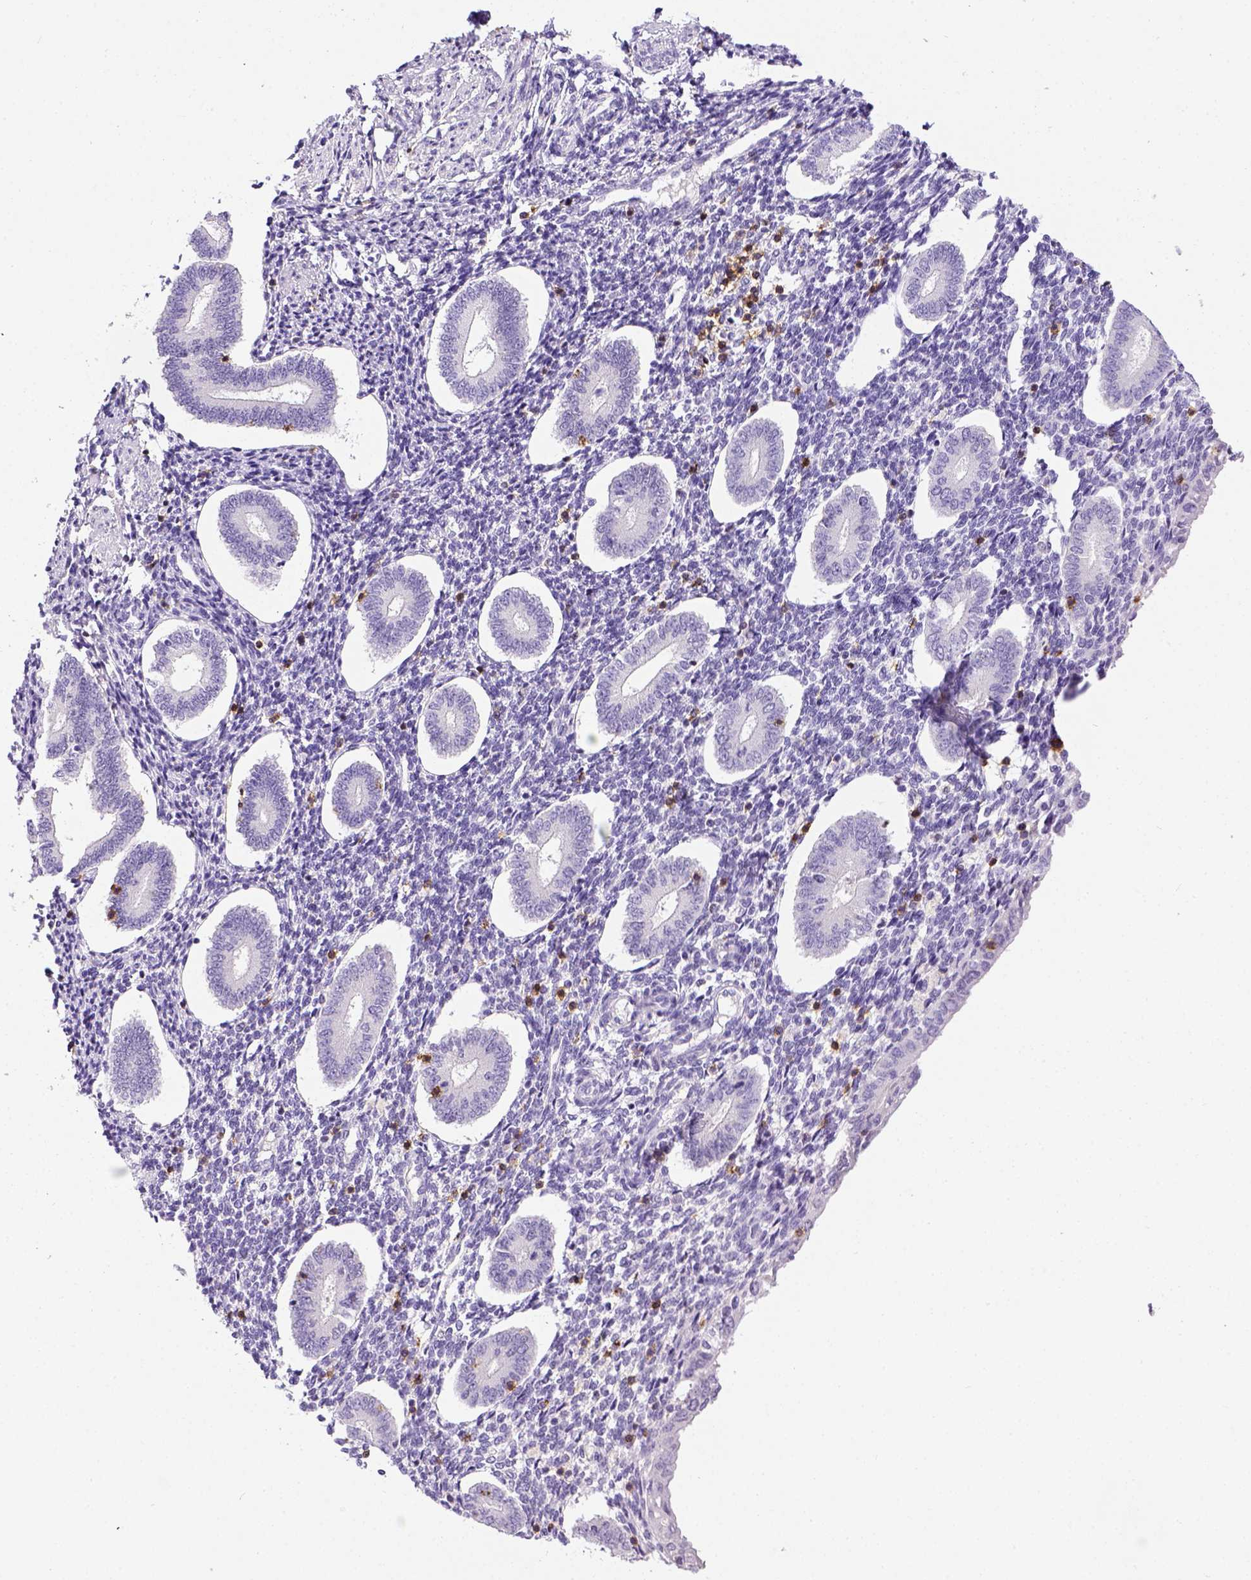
{"staining": {"intensity": "negative", "quantity": "none", "location": "none"}, "tissue": "endometrium", "cell_type": "Cells in endometrial stroma", "image_type": "normal", "snomed": [{"axis": "morphology", "description": "Normal tissue, NOS"}, {"axis": "topography", "description": "Endometrium"}], "caption": "IHC image of benign human endometrium stained for a protein (brown), which shows no expression in cells in endometrial stroma. (Brightfield microscopy of DAB (3,3'-diaminobenzidine) IHC at high magnification).", "gene": "CD3E", "patient": {"sex": "female", "age": 40}}